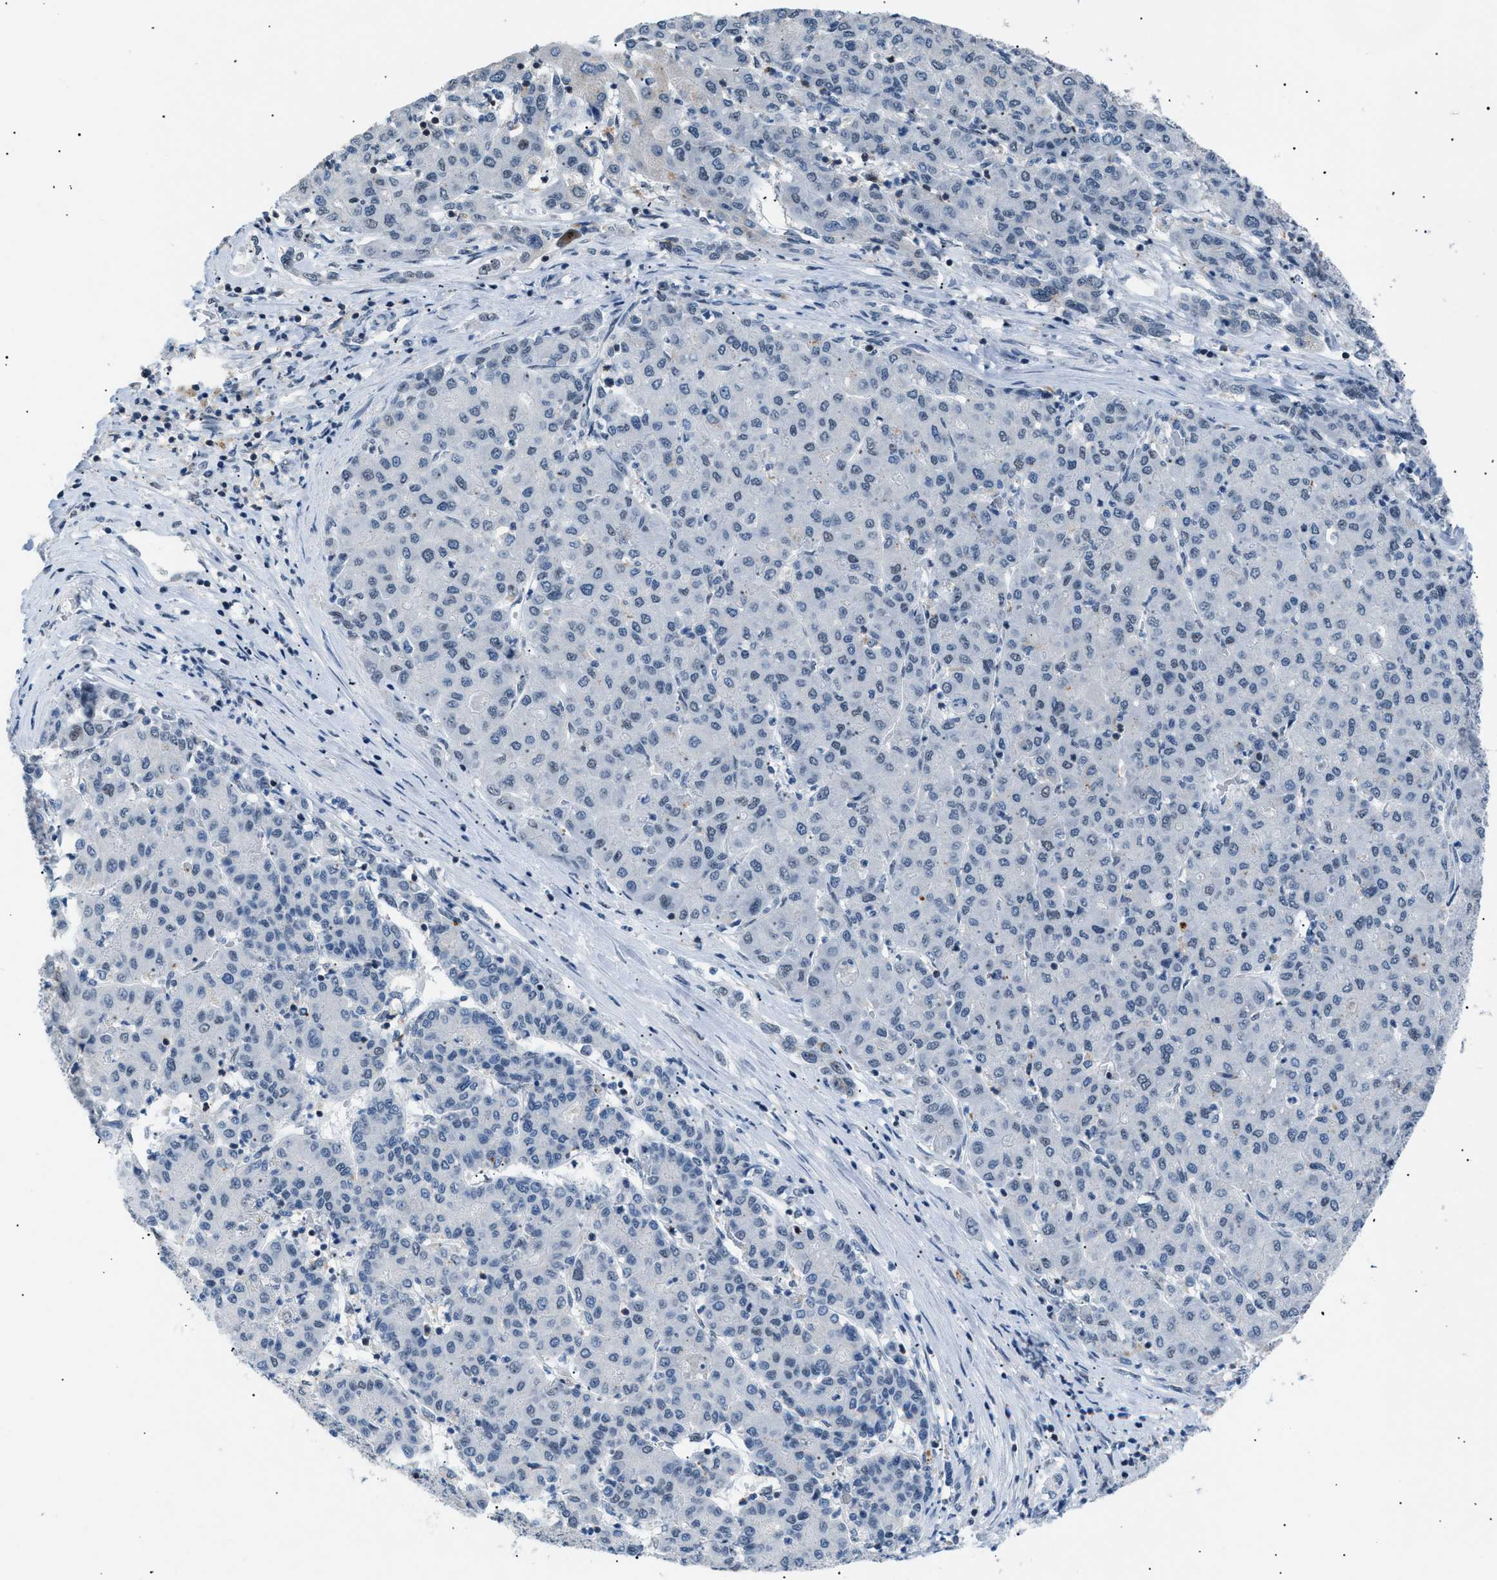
{"staining": {"intensity": "negative", "quantity": "none", "location": "none"}, "tissue": "liver cancer", "cell_type": "Tumor cells", "image_type": "cancer", "snomed": [{"axis": "morphology", "description": "Carcinoma, Hepatocellular, NOS"}, {"axis": "topography", "description": "Liver"}], "caption": "Tumor cells are negative for brown protein staining in hepatocellular carcinoma (liver).", "gene": "KCNC3", "patient": {"sex": "male", "age": 65}}